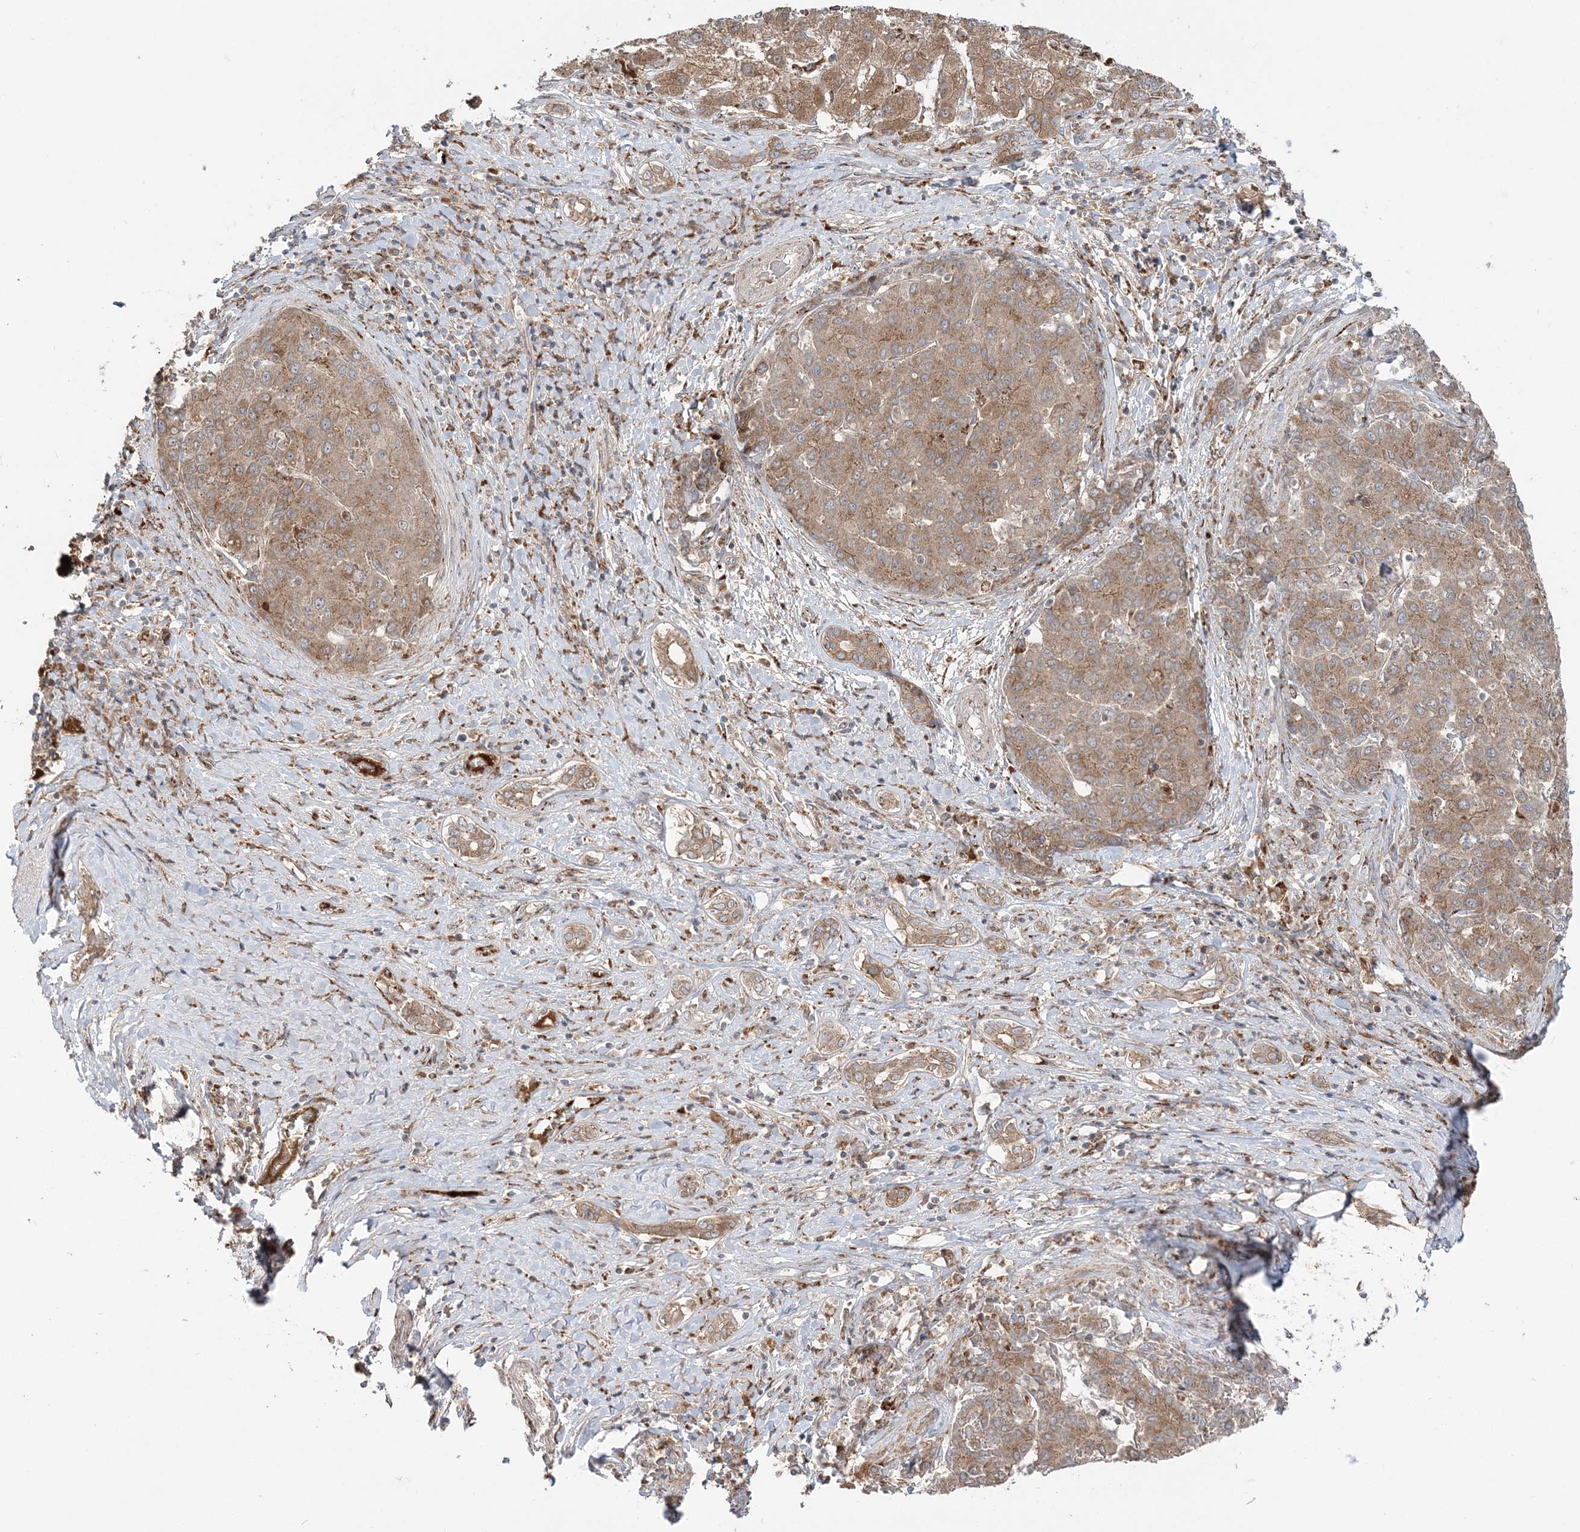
{"staining": {"intensity": "moderate", "quantity": ">75%", "location": "cytoplasmic/membranous"}, "tissue": "liver cancer", "cell_type": "Tumor cells", "image_type": "cancer", "snomed": [{"axis": "morphology", "description": "Carcinoma, Hepatocellular, NOS"}, {"axis": "topography", "description": "Liver"}], "caption": "Tumor cells display medium levels of moderate cytoplasmic/membranous positivity in about >75% of cells in hepatocellular carcinoma (liver).", "gene": "ABCC3", "patient": {"sex": "male", "age": 65}}